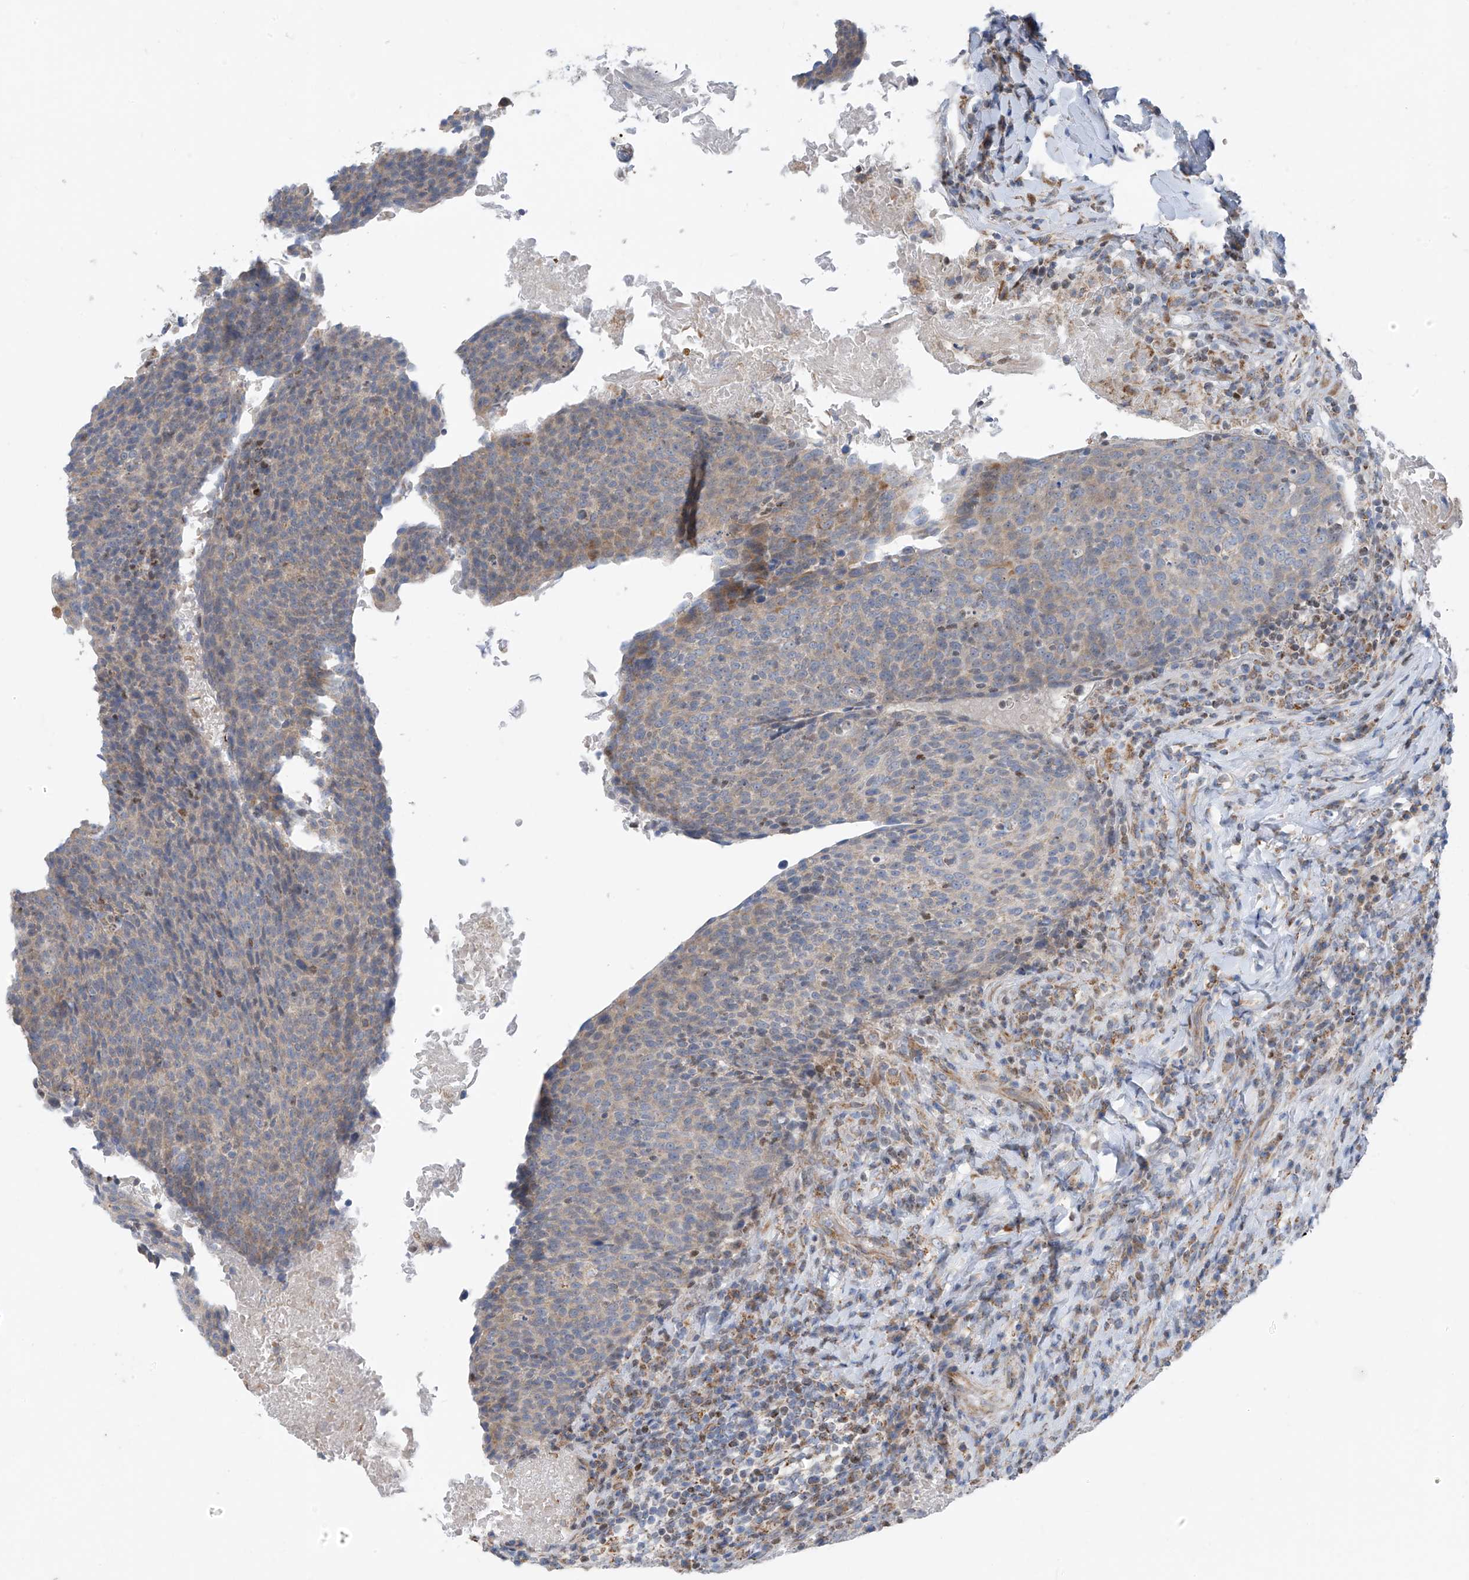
{"staining": {"intensity": "weak", "quantity": "25%-75%", "location": "cytoplasmic/membranous"}, "tissue": "head and neck cancer", "cell_type": "Tumor cells", "image_type": "cancer", "snomed": [{"axis": "morphology", "description": "Squamous cell carcinoma, NOS"}, {"axis": "morphology", "description": "Squamous cell carcinoma, metastatic, NOS"}, {"axis": "topography", "description": "Lymph node"}, {"axis": "topography", "description": "Head-Neck"}], "caption": "This is an image of IHC staining of metastatic squamous cell carcinoma (head and neck), which shows weak staining in the cytoplasmic/membranous of tumor cells.", "gene": "EOMES", "patient": {"sex": "male", "age": 62}}